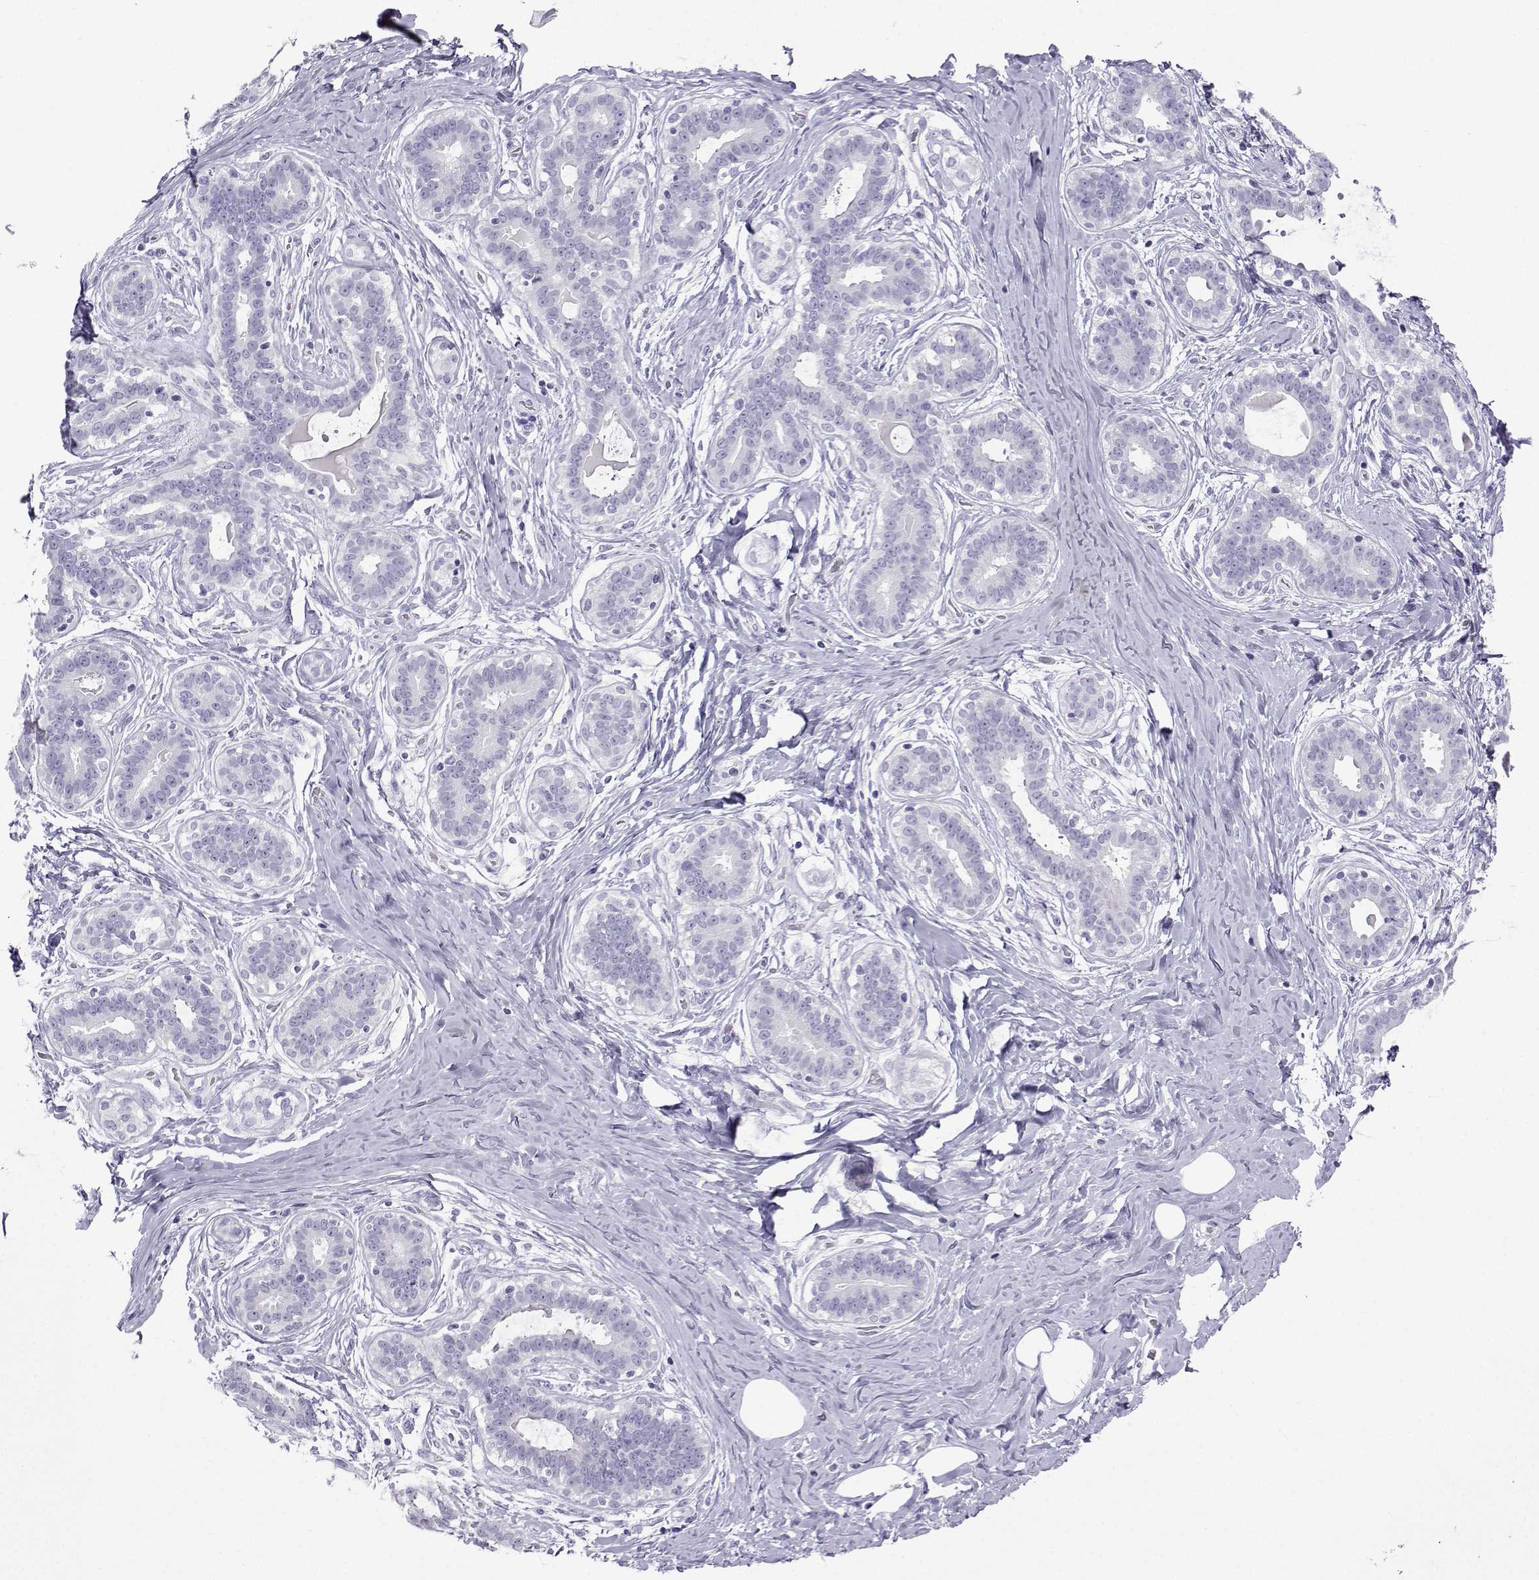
{"staining": {"intensity": "negative", "quantity": "none", "location": "none"}, "tissue": "breast", "cell_type": "Adipocytes", "image_type": "normal", "snomed": [{"axis": "morphology", "description": "Normal tissue, NOS"}, {"axis": "topography", "description": "Skin"}, {"axis": "topography", "description": "Breast"}], "caption": "DAB immunohistochemical staining of normal breast exhibits no significant staining in adipocytes.", "gene": "FBXO24", "patient": {"sex": "female", "age": 43}}